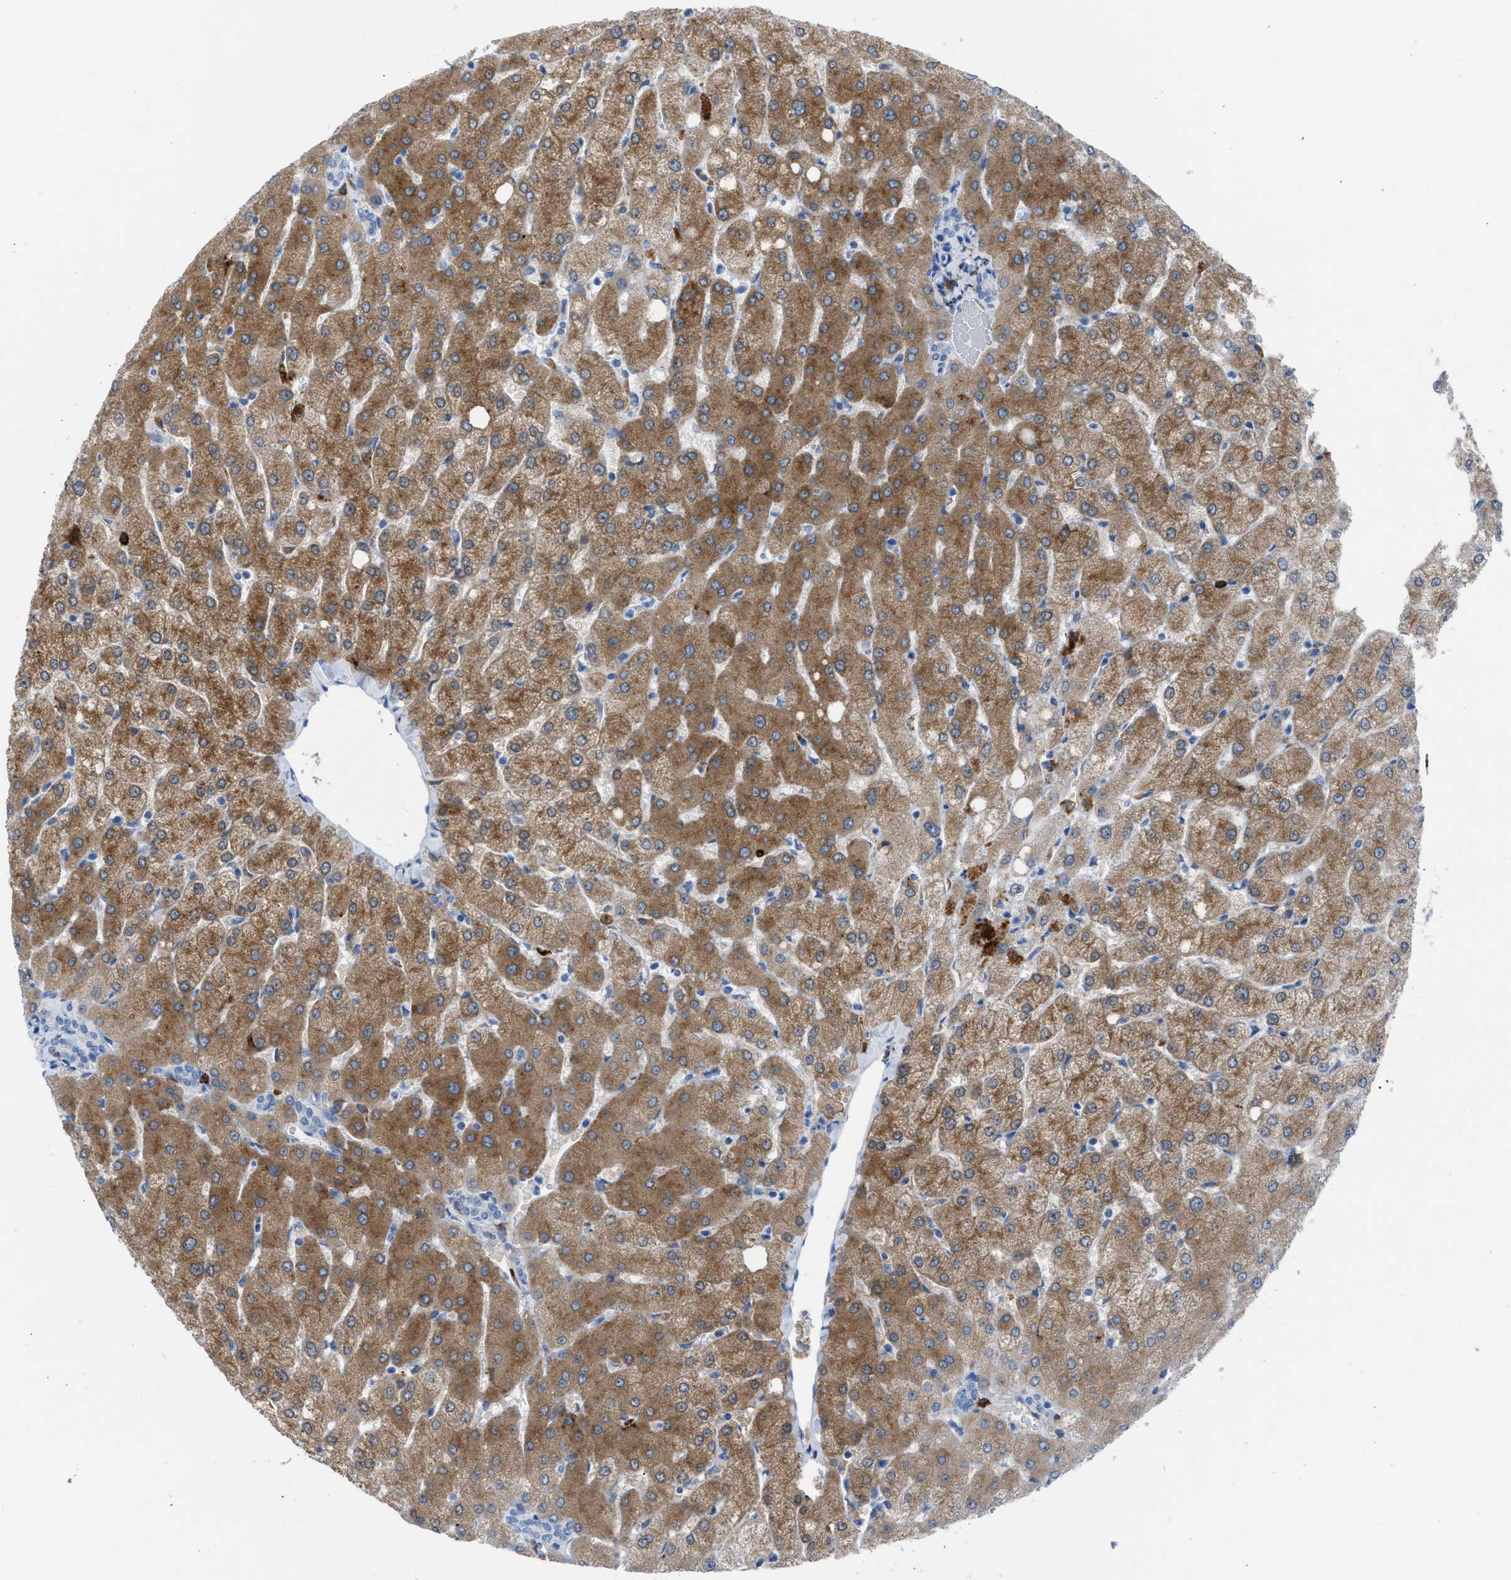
{"staining": {"intensity": "negative", "quantity": "none", "location": "none"}, "tissue": "liver", "cell_type": "Cholangiocytes", "image_type": "normal", "snomed": [{"axis": "morphology", "description": "Normal tissue, NOS"}, {"axis": "topography", "description": "Liver"}], "caption": "Cholangiocytes are negative for protein expression in normal human liver. (DAB IHC, high magnification).", "gene": "CLEC10A", "patient": {"sex": "female", "age": 54}}